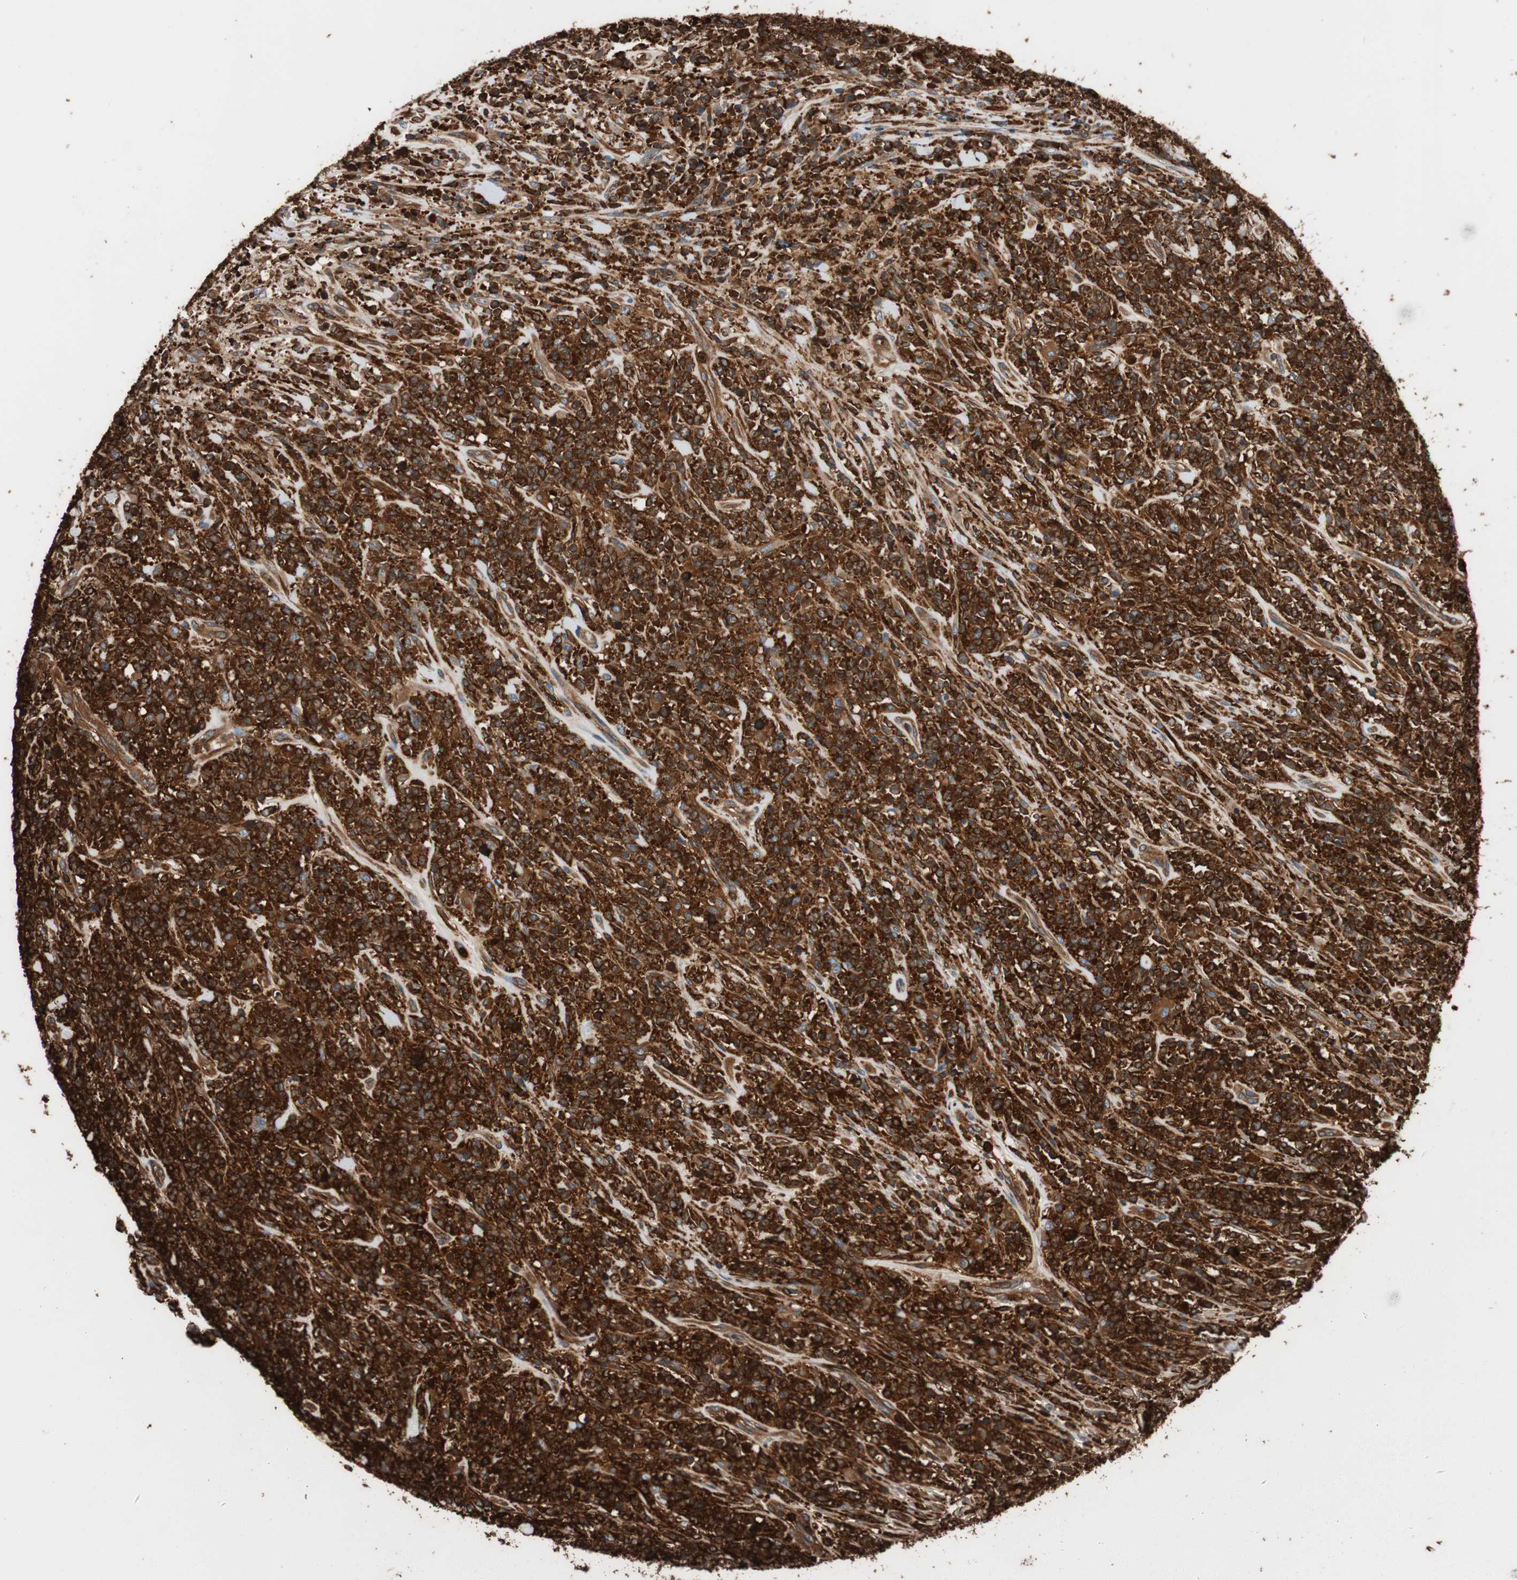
{"staining": {"intensity": "strong", "quantity": ">75%", "location": "cytoplasmic/membranous"}, "tissue": "lymphoma", "cell_type": "Tumor cells", "image_type": "cancer", "snomed": [{"axis": "morphology", "description": "Malignant lymphoma, non-Hodgkin's type, High grade"}, {"axis": "topography", "description": "Soft tissue"}], "caption": "This image displays high-grade malignant lymphoma, non-Hodgkin's type stained with immunohistochemistry to label a protein in brown. The cytoplasmic/membranous of tumor cells show strong positivity for the protein. Nuclei are counter-stained blue.", "gene": "VASP", "patient": {"sex": "male", "age": 18}}